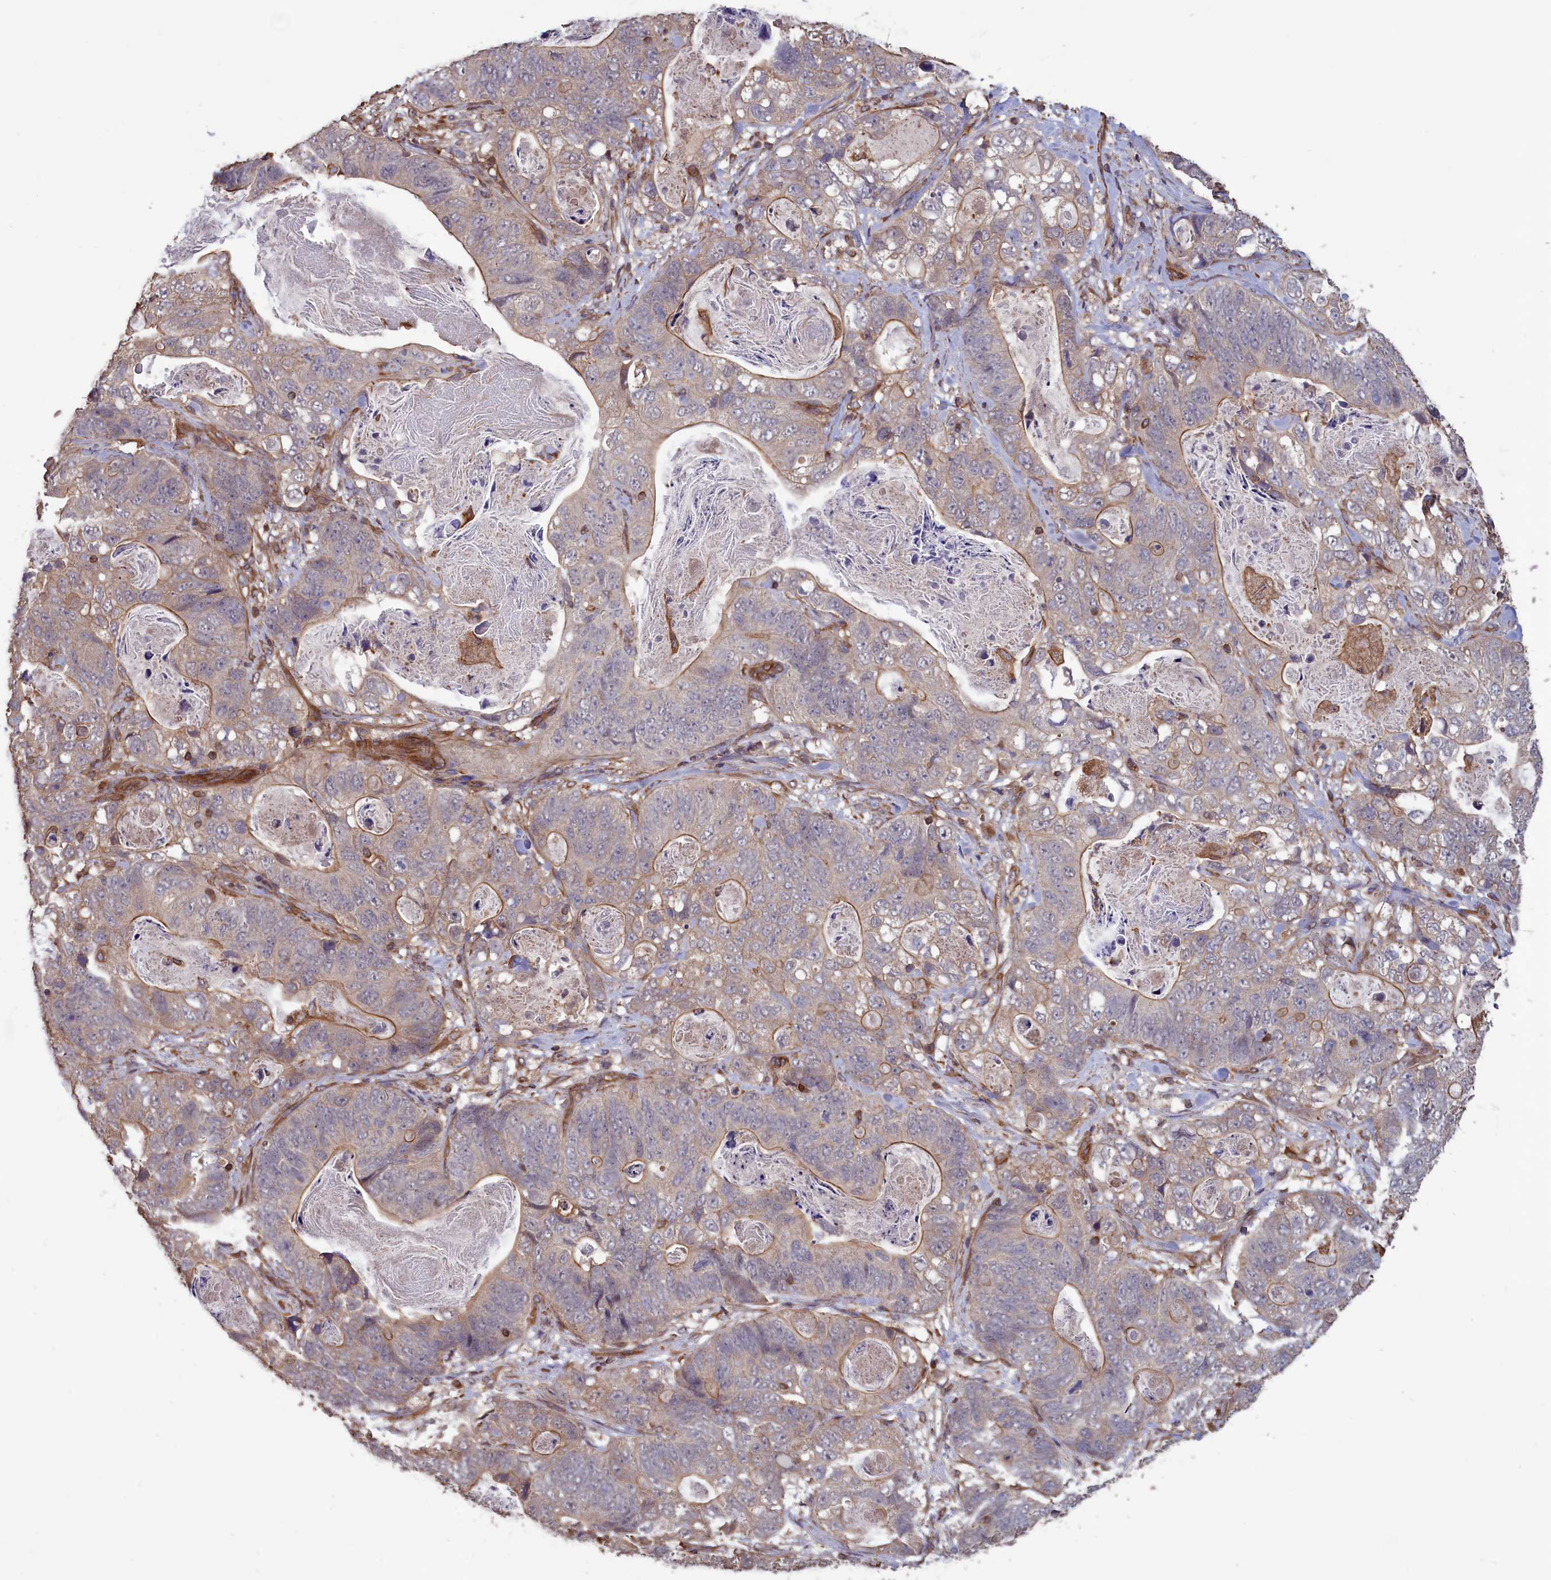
{"staining": {"intensity": "moderate", "quantity": "<25%", "location": "cytoplasmic/membranous"}, "tissue": "stomach cancer", "cell_type": "Tumor cells", "image_type": "cancer", "snomed": [{"axis": "morphology", "description": "Normal tissue, NOS"}, {"axis": "morphology", "description": "Adenocarcinoma, NOS"}, {"axis": "topography", "description": "Stomach"}], "caption": "DAB immunohistochemical staining of stomach cancer (adenocarcinoma) reveals moderate cytoplasmic/membranous protein expression in approximately <25% of tumor cells.", "gene": "DAPK3", "patient": {"sex": "female", "age": 89}}